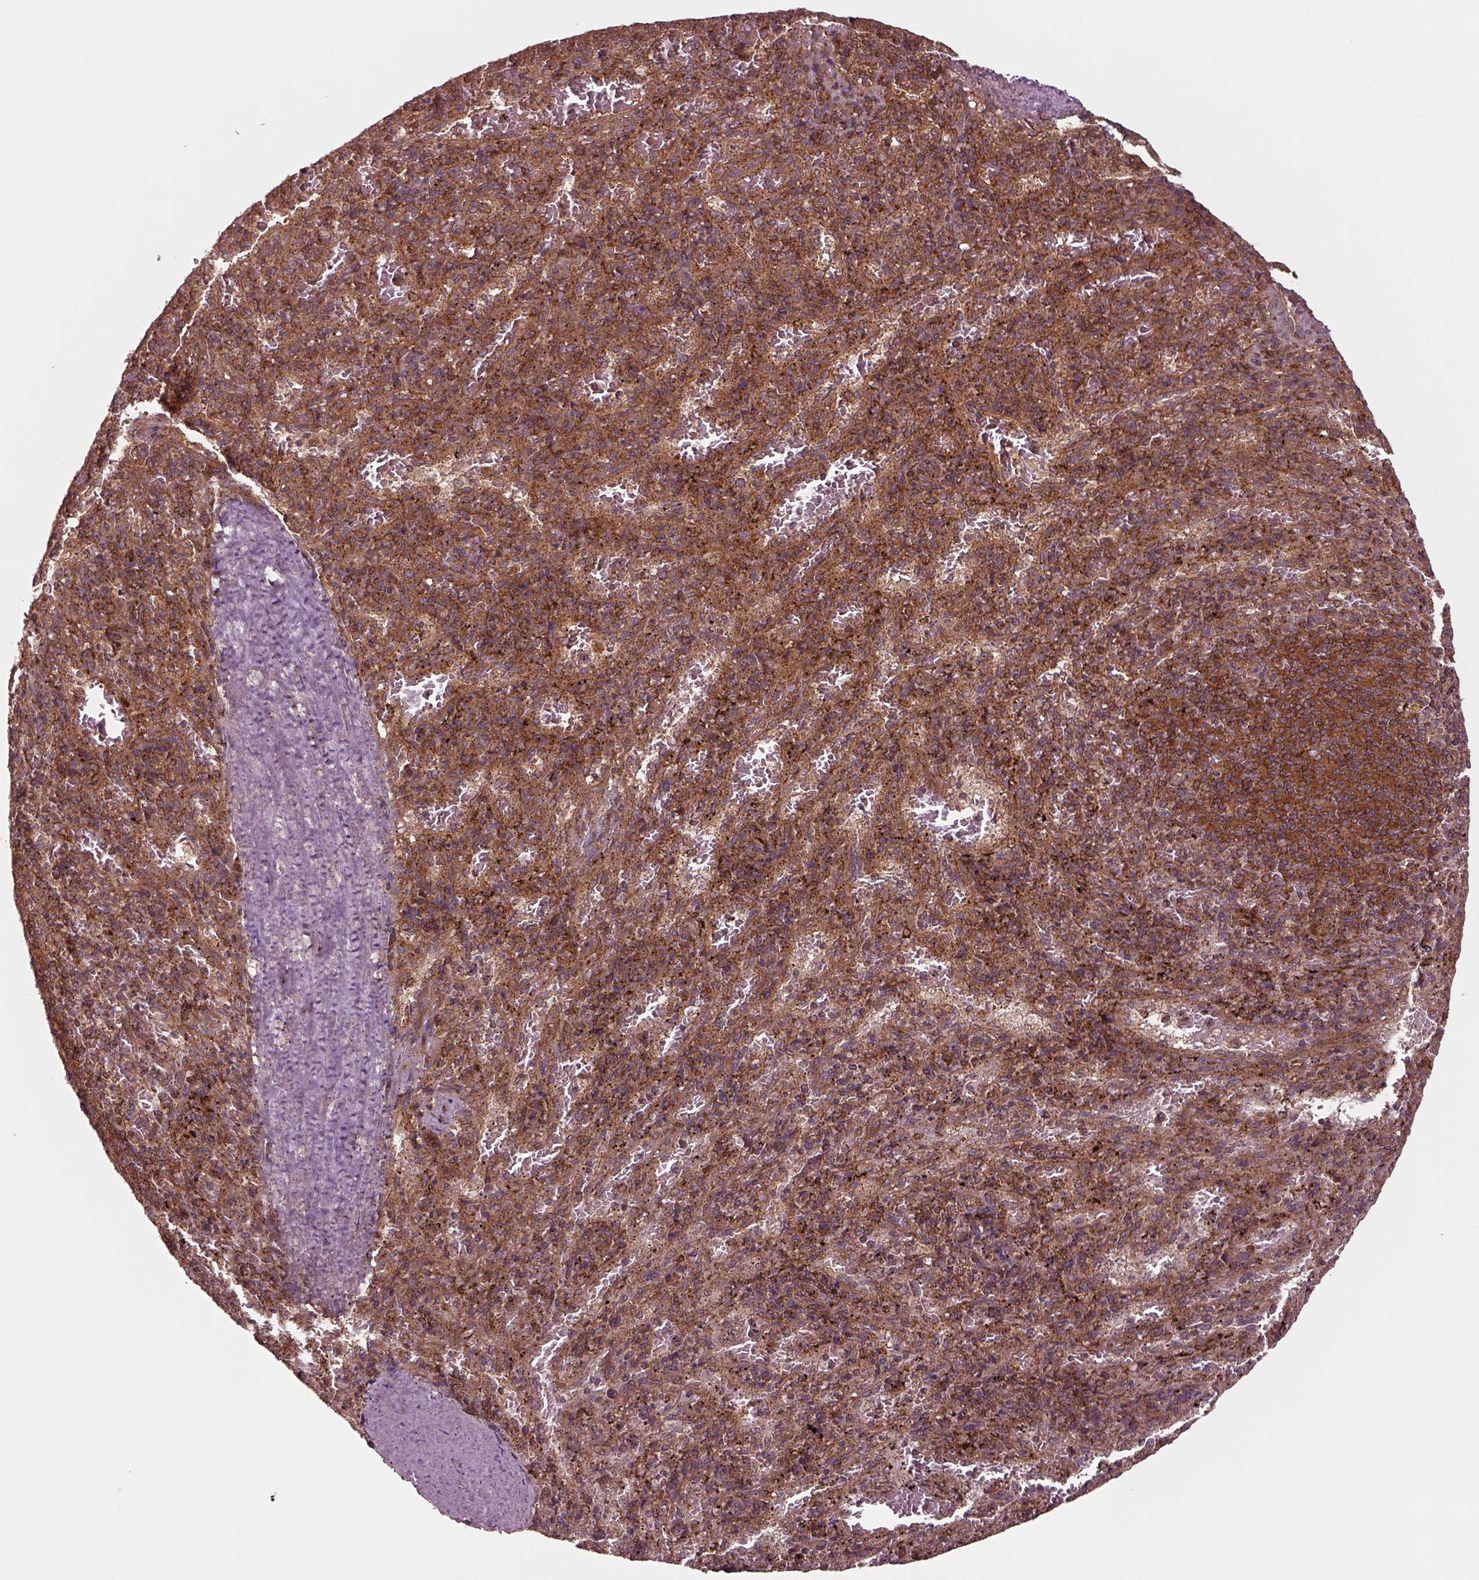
{"staining": {"intensity": "strong", "quantity": "25%-75%", "location": "cytoplasmic/membranous"}, "tissue": "spleen", "cell_type": "Cells in red pulp", "image_type": "normal", "snomed": [{"axis": "morphology", "description": "Normal tissue, NOS"}, {"axis": "topography", "description": "Spleen"}], "caption": "Protein analysis of normal spleen shows strong cytoplasmic/membranous positivity in approximately 25%-75% of cells in red pulp. The protein of interest is shown in brown color, while the nuclei are stained blue.", "gene": "WASHC2A", "patient": {"sex": "male", "age": 57}}